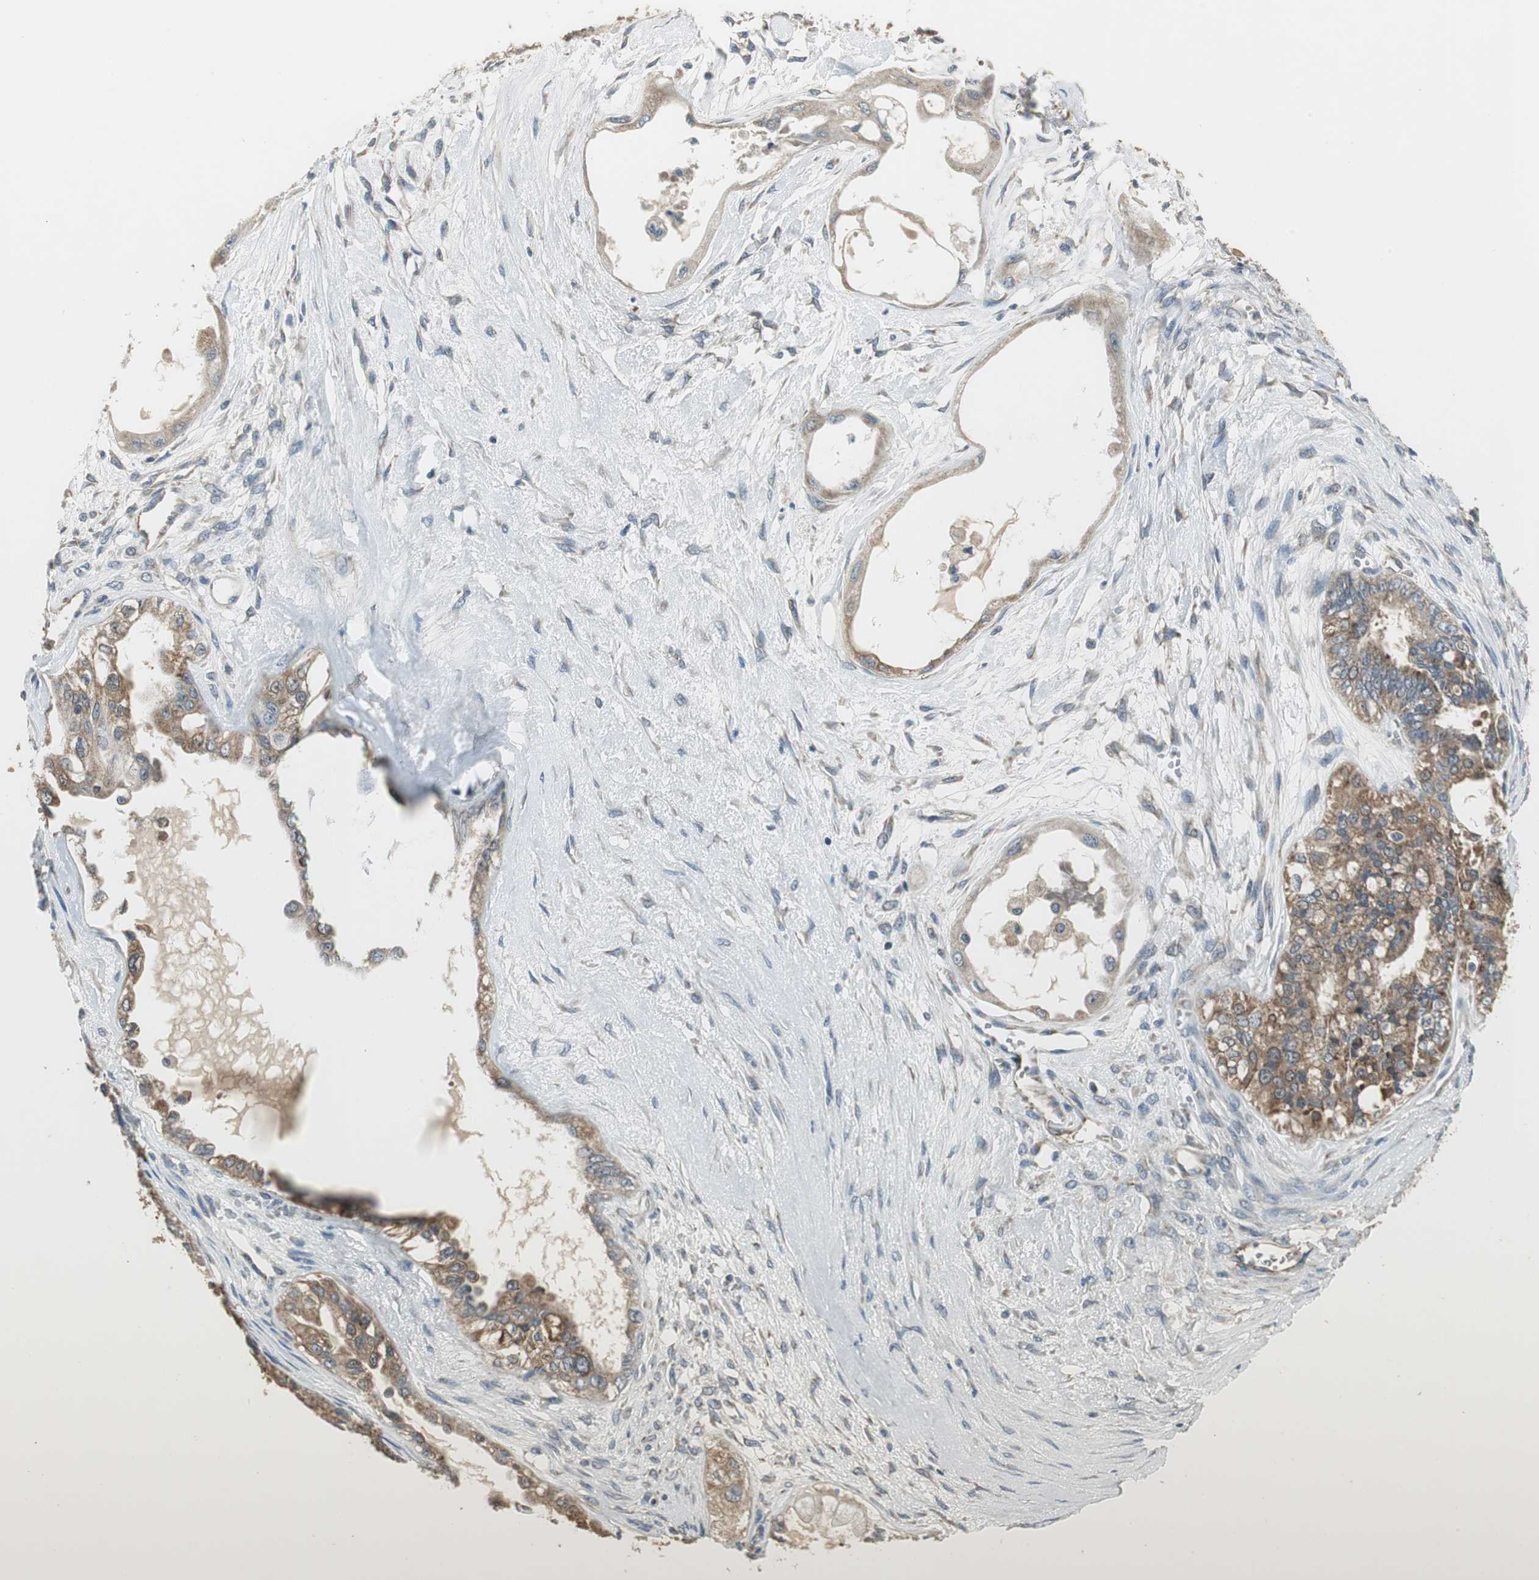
{"staining": {"intensity": "moderate", "quantity": ">75%", "location": "cytoplasmic/membranous"}, "tissue": "ovarian cancer", "cell_type": "Tumor cells", "image_type": "cancer", "snomed": [{"axis": "morphology", "description": "Carcinoma, NOS"}, {"axis": "morphology", "description": "Carcinoma, endometroid"}, {"axis": "topography", "description": "Ovary"}], "caption": "Immunohistochemical staining of human ovarian cancer (endometroid carcinoma) displays medium levels of moderate cytoplasmic/membranous positivity in about >75% of tumor cells.", "gene": "MSTO1", "patient": {"sex": "female", "age": 50}}